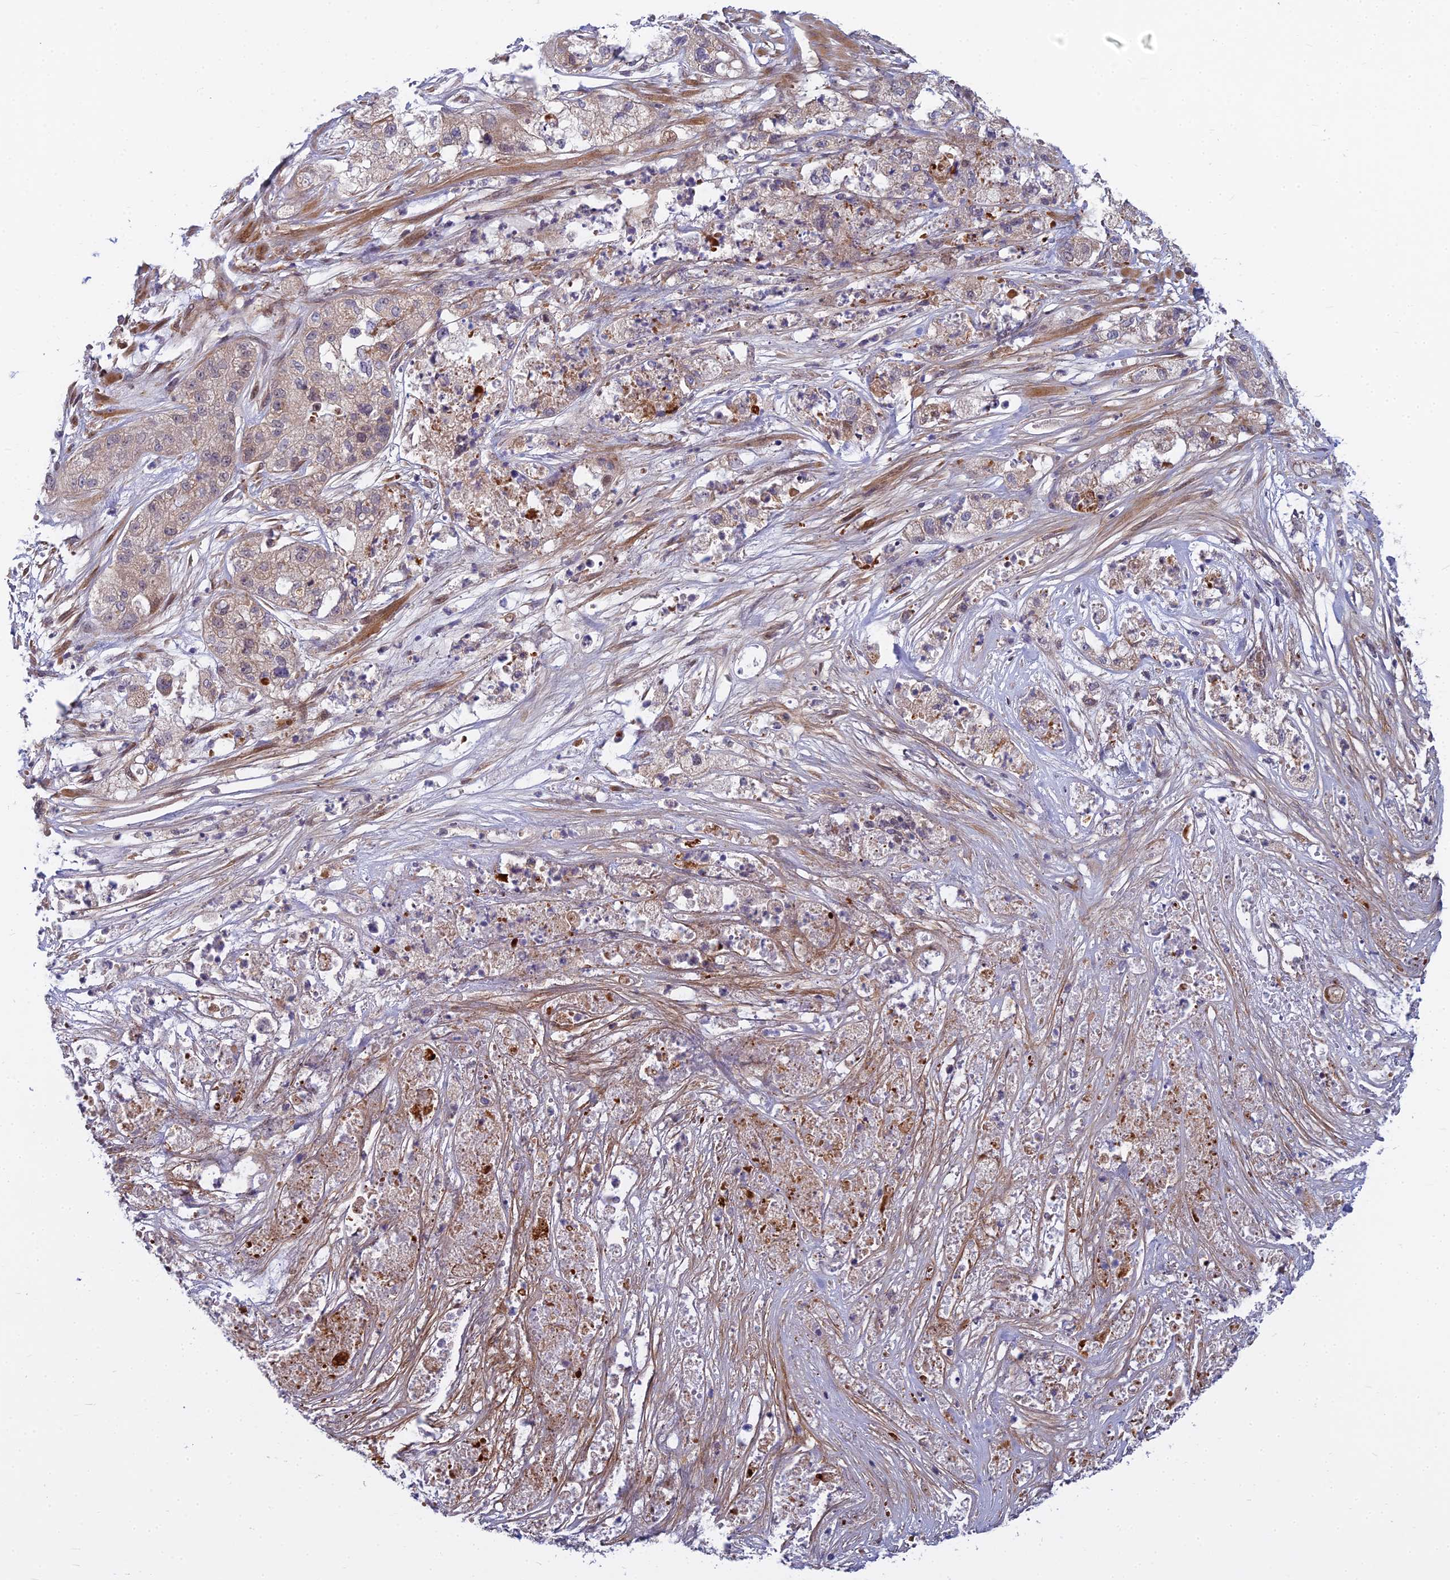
{"staining": {"intensity": "weak", "quantity": ">75%", "location": "cytoplasmic/membranous"}, "tissue": "pancreatic cancer", "cell_type": "Tumor cells", "image_type": "cancer", "snomed": [{"axis": "morphology", "description": "Adenocarcinoma, NOS"}, {"axis": "topography", "description": "Pancreas"}], "caption": "A high-resolution histopathology image shows immunohistochemistry (IHC) staining of adenocarcinoma (pancreatic), which demonstrates weak cytoplasmic/membranous positivity in about >75% of tumor cells. Nuclei are stained in blue.", "gene": "COMMD2", "patient": {"sex": "female", "age": 78}}